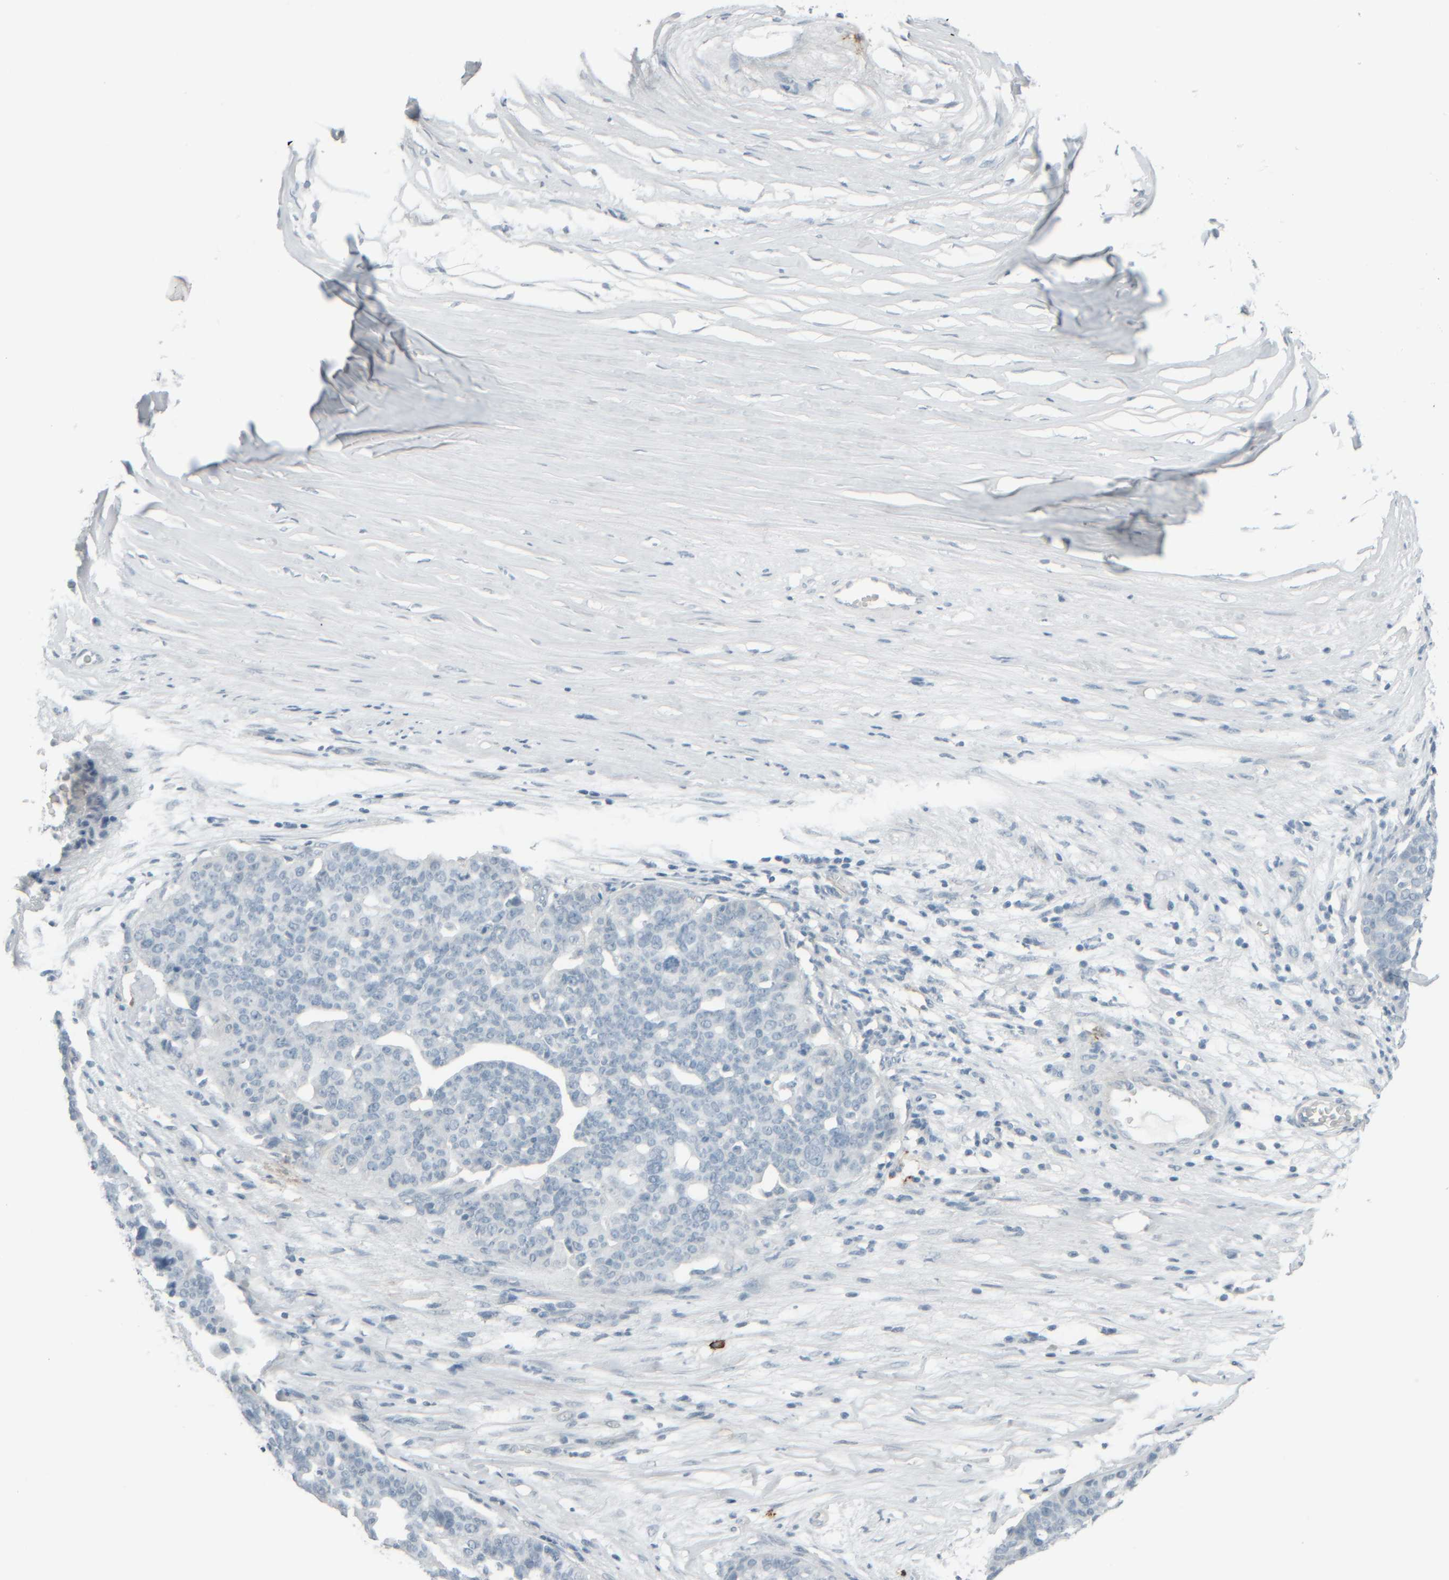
{"staining": {"intensity": "negative", "quantity": "none", "location": "none"}, "tissue": "ovarian cancer", "cell_type": "Tumor cells", "image_type": "cancer", "snomed": [{"axis": "morphology", "description": "Cystadenocarcinoma, serous, NOS"}, {"axis": "topography", "description": "Ovary"}], "caption": "The histopathology image displays no significant staining in tumor cells of ovarian cancer (serous cystadenocarcinoma).", "gene": "TPSAB1", "patient": {"sex": "female", "age": 59}}